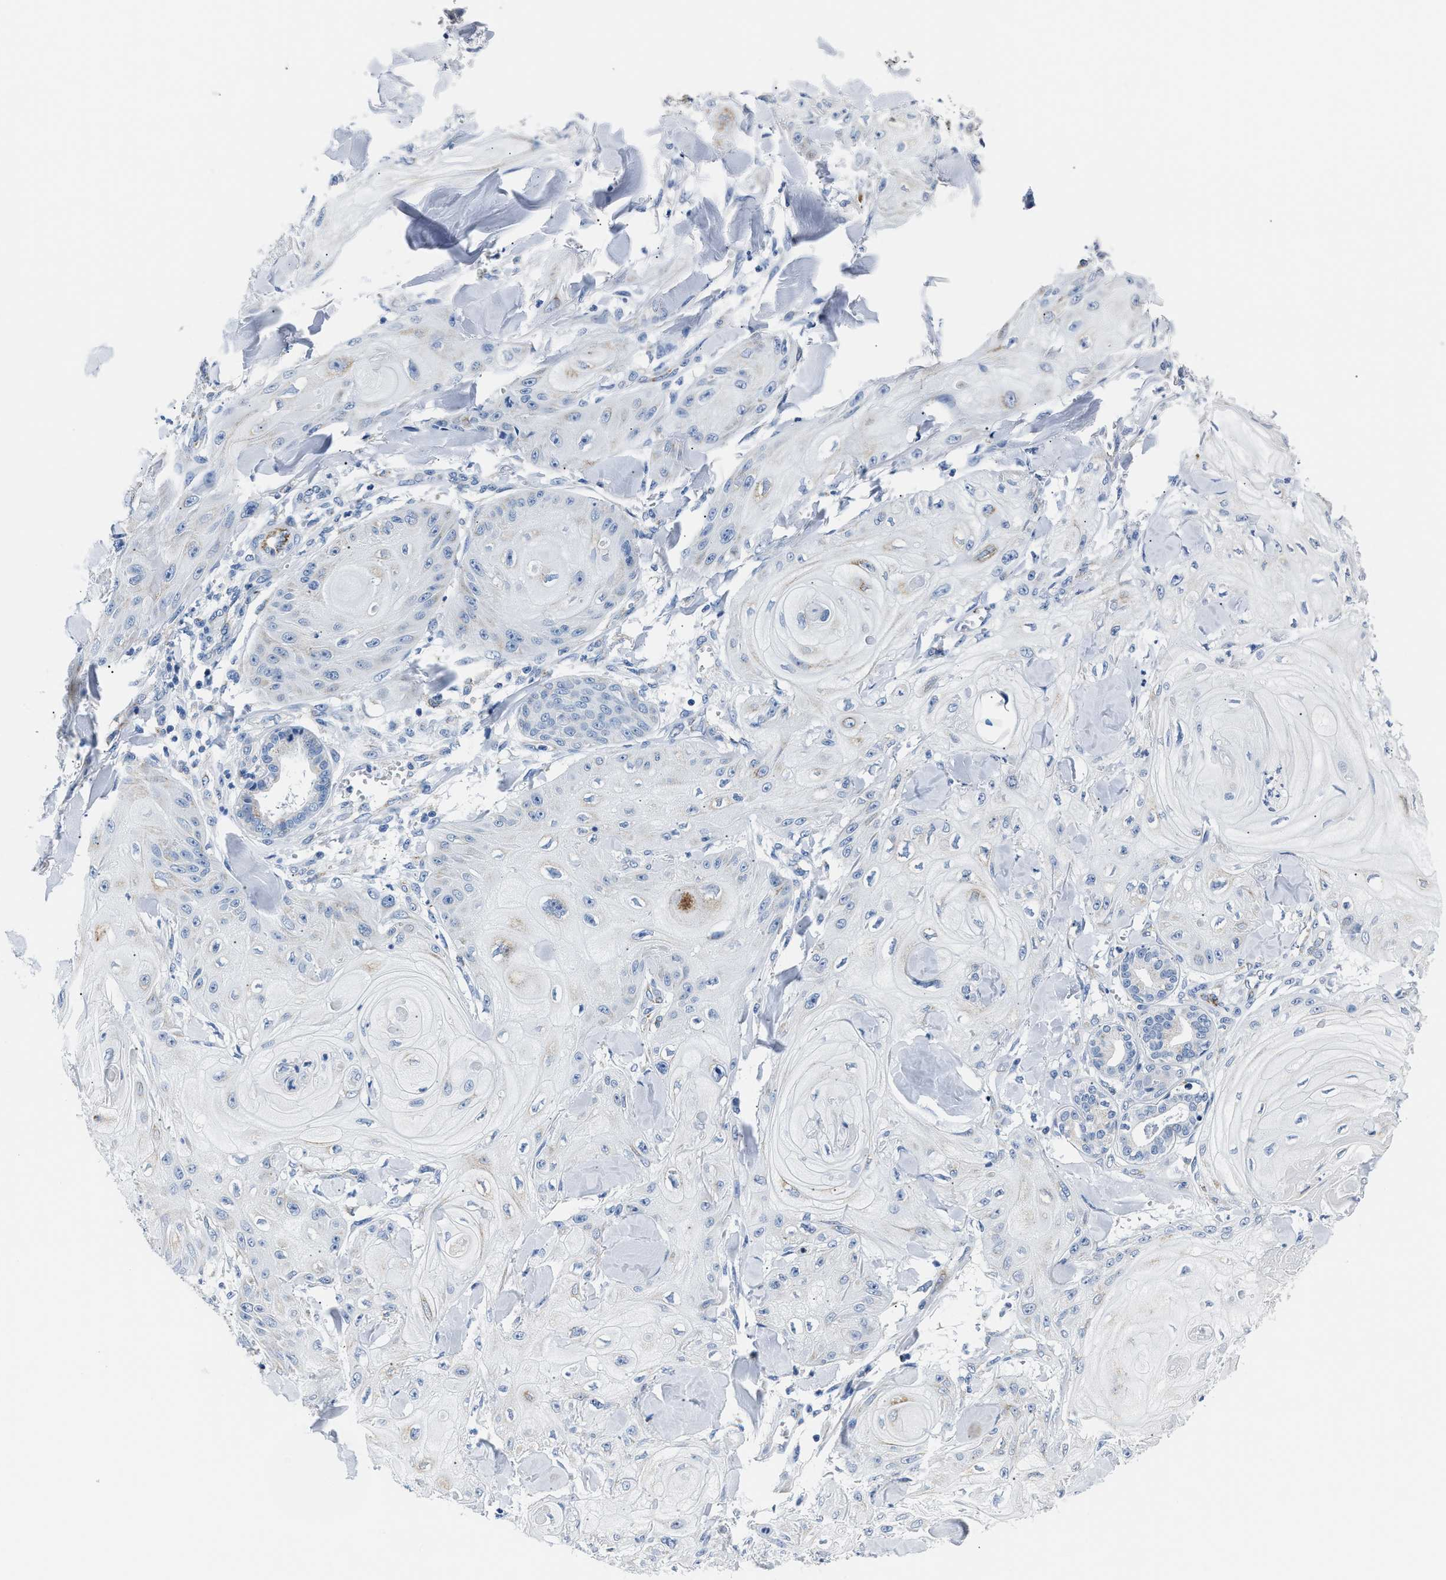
{"staining": {"intensity": "negative", "quantity": "none", "location": "none"}, "tissue": "skin cancer", "cell_type": "Tumor cells", "image_type": "cancer", "snomed": [{"axis": "morphology", "description": "Squamous cell carcinoma, NOS"}, {"axis": "topography", "description": "Skin"}], "caption": "Squamous cell carcinoma (skin) was stained to show a protein in brown. There is no significant staining in tumor cells.", "gene": "AMACR", "patient": {"sex": "male", "age": 74}}